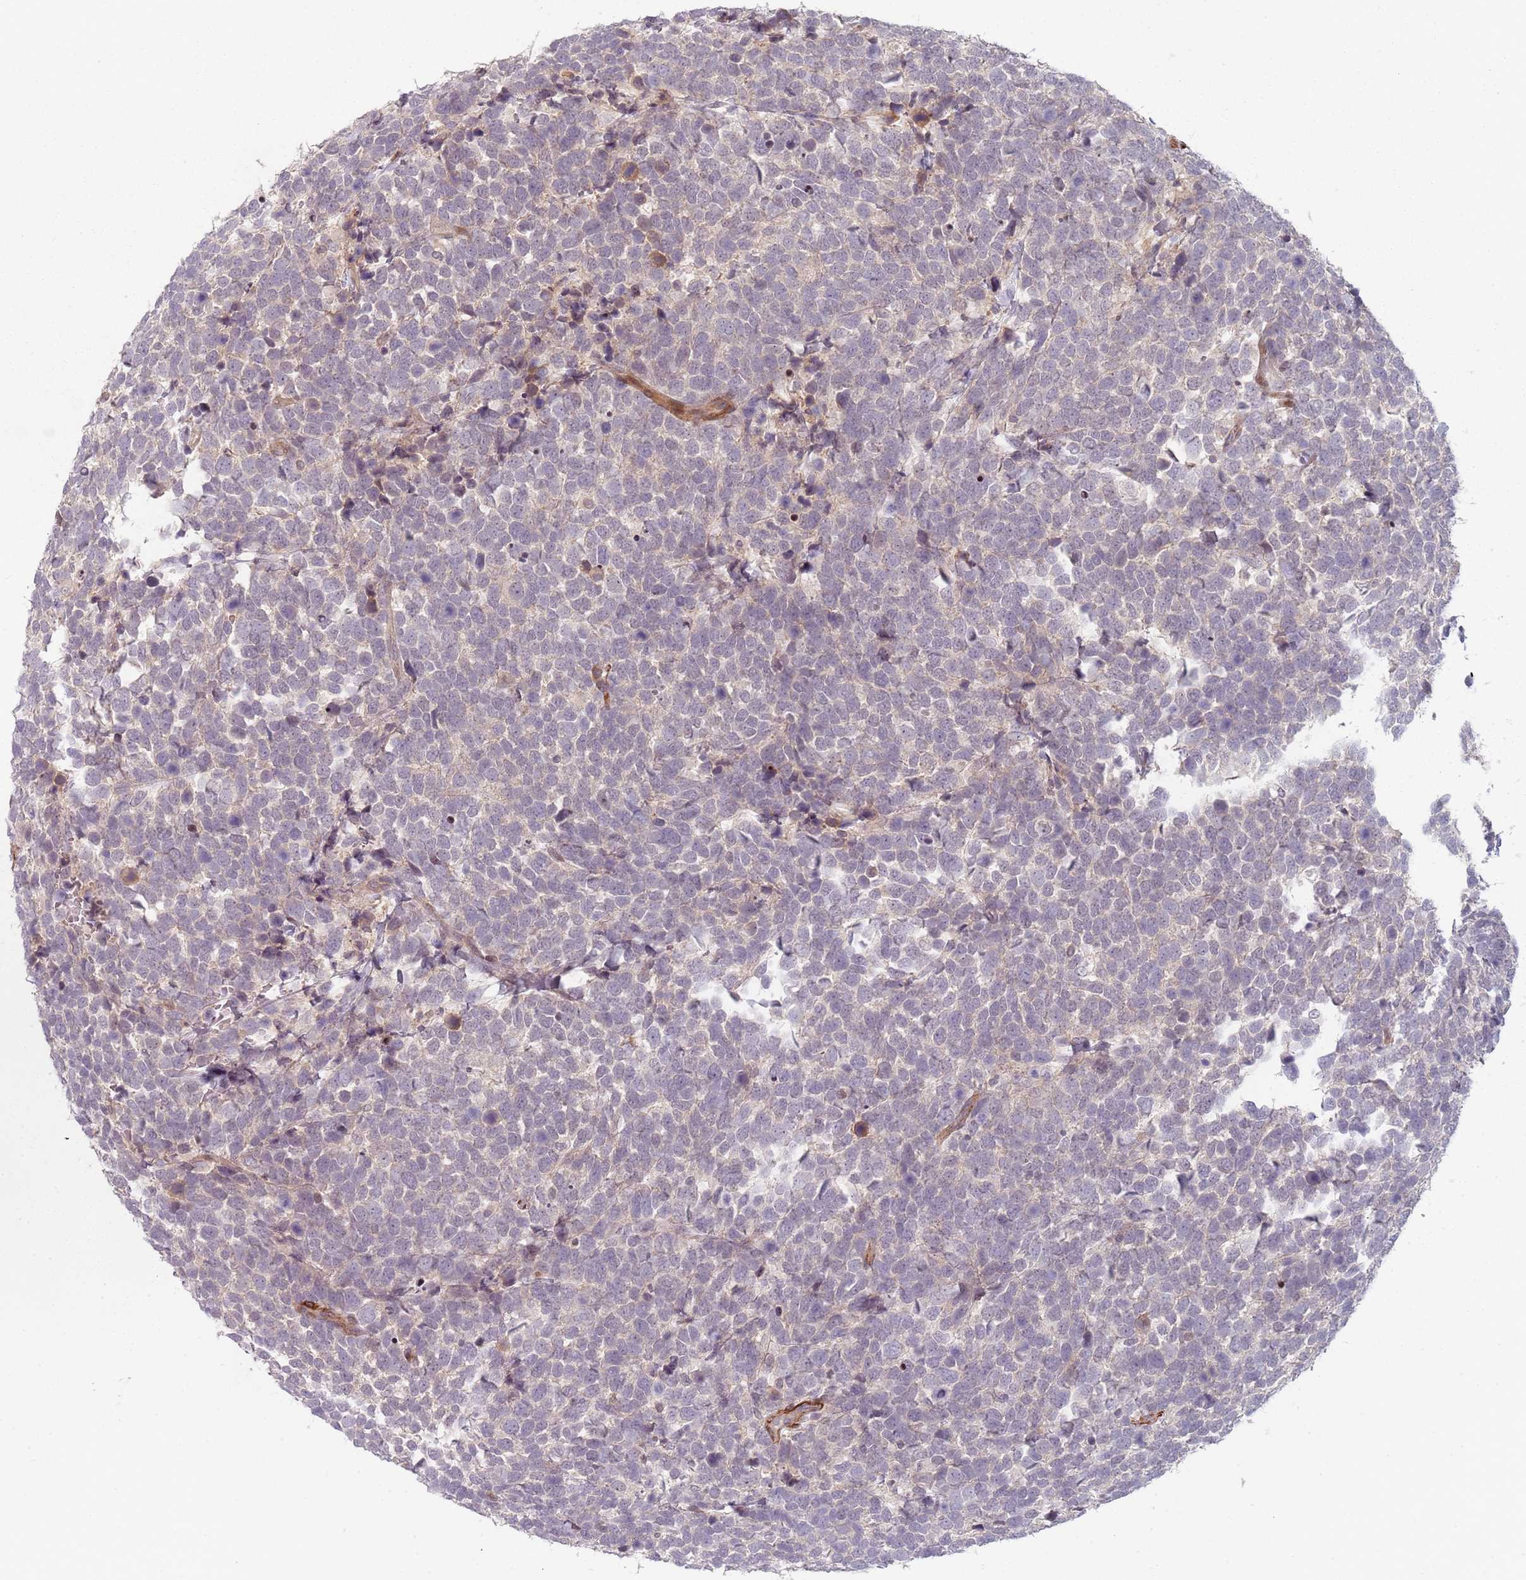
{"staining": {"intensity": "negative", "quantity": "none", "location": "none"}, "tissue": "urothelial cancer", "cell_type": "Tumor cells", "image_type": "cancer", "snomed": [{"axis": "morphology", "description": "Urothelial carcinoma, High grade"}, {"axis": "topography", "description": "Urinary bladder"}], "caption": "DAB (3,3'-diaminobenzidine) immunohistochemical staining of urothelial cancer shows no significant positivity in tumor cells.", "gene": "RPS6KA2", "patient": {"sex": "female", "age": 82}}